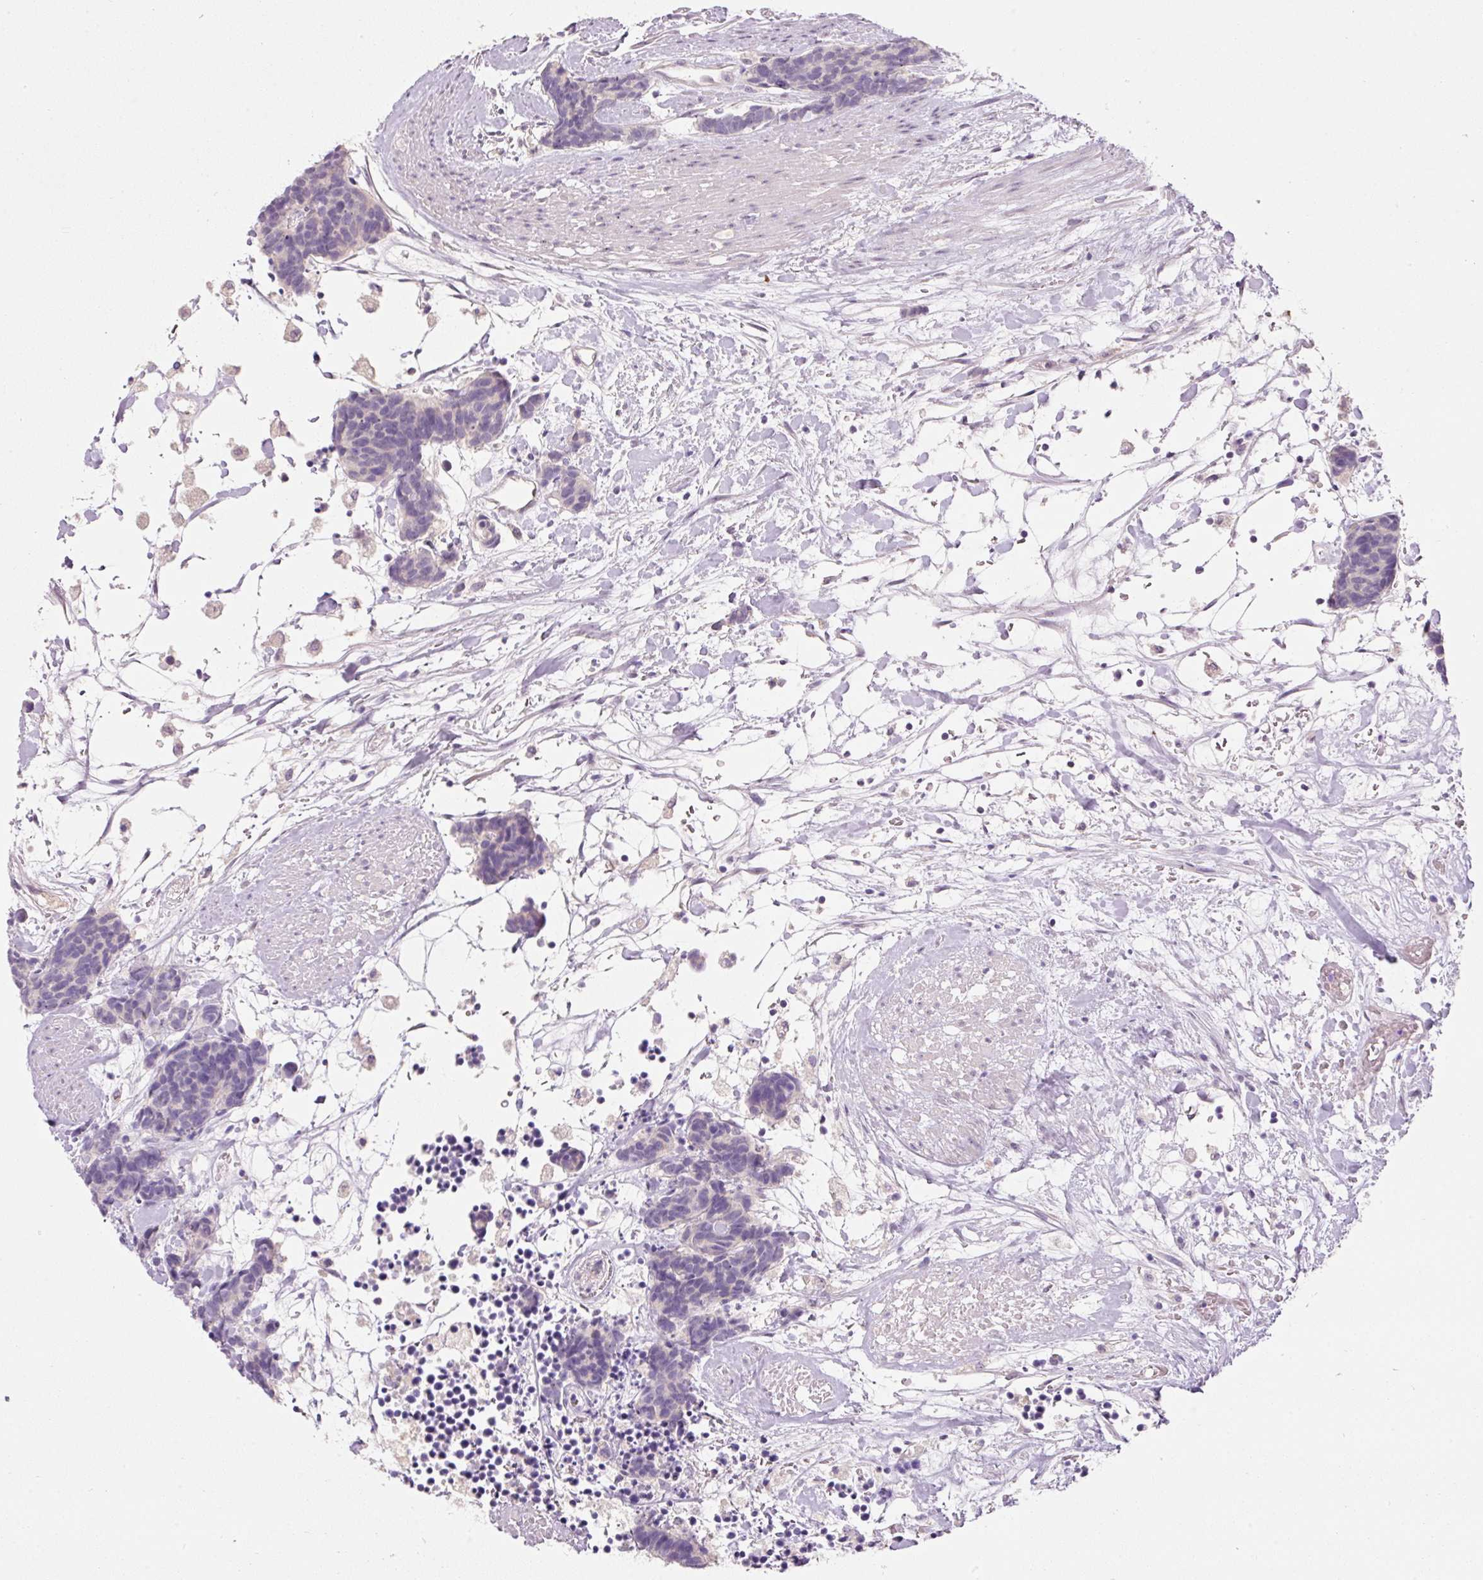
{"staining": {"intensity": "negative", "quantity": "none", "location": "none"}, "tissue": "carcinoid", "cell_type": "Tumor cells", "image_type": "cancer", "snomed": [{"axis": "morphology", "description": "Carcinoma, NOS"}, {"axis": "morphology", "description": "Carcinoid, malignant, NOS"}, {"axis": "topography", "description": "Urinary bladder"}], "caption": "Tumor cells show no significant expression in malignant carcinoid.", "gene": "TMEM37", "patient": {"sex": "male", "age": 57}}